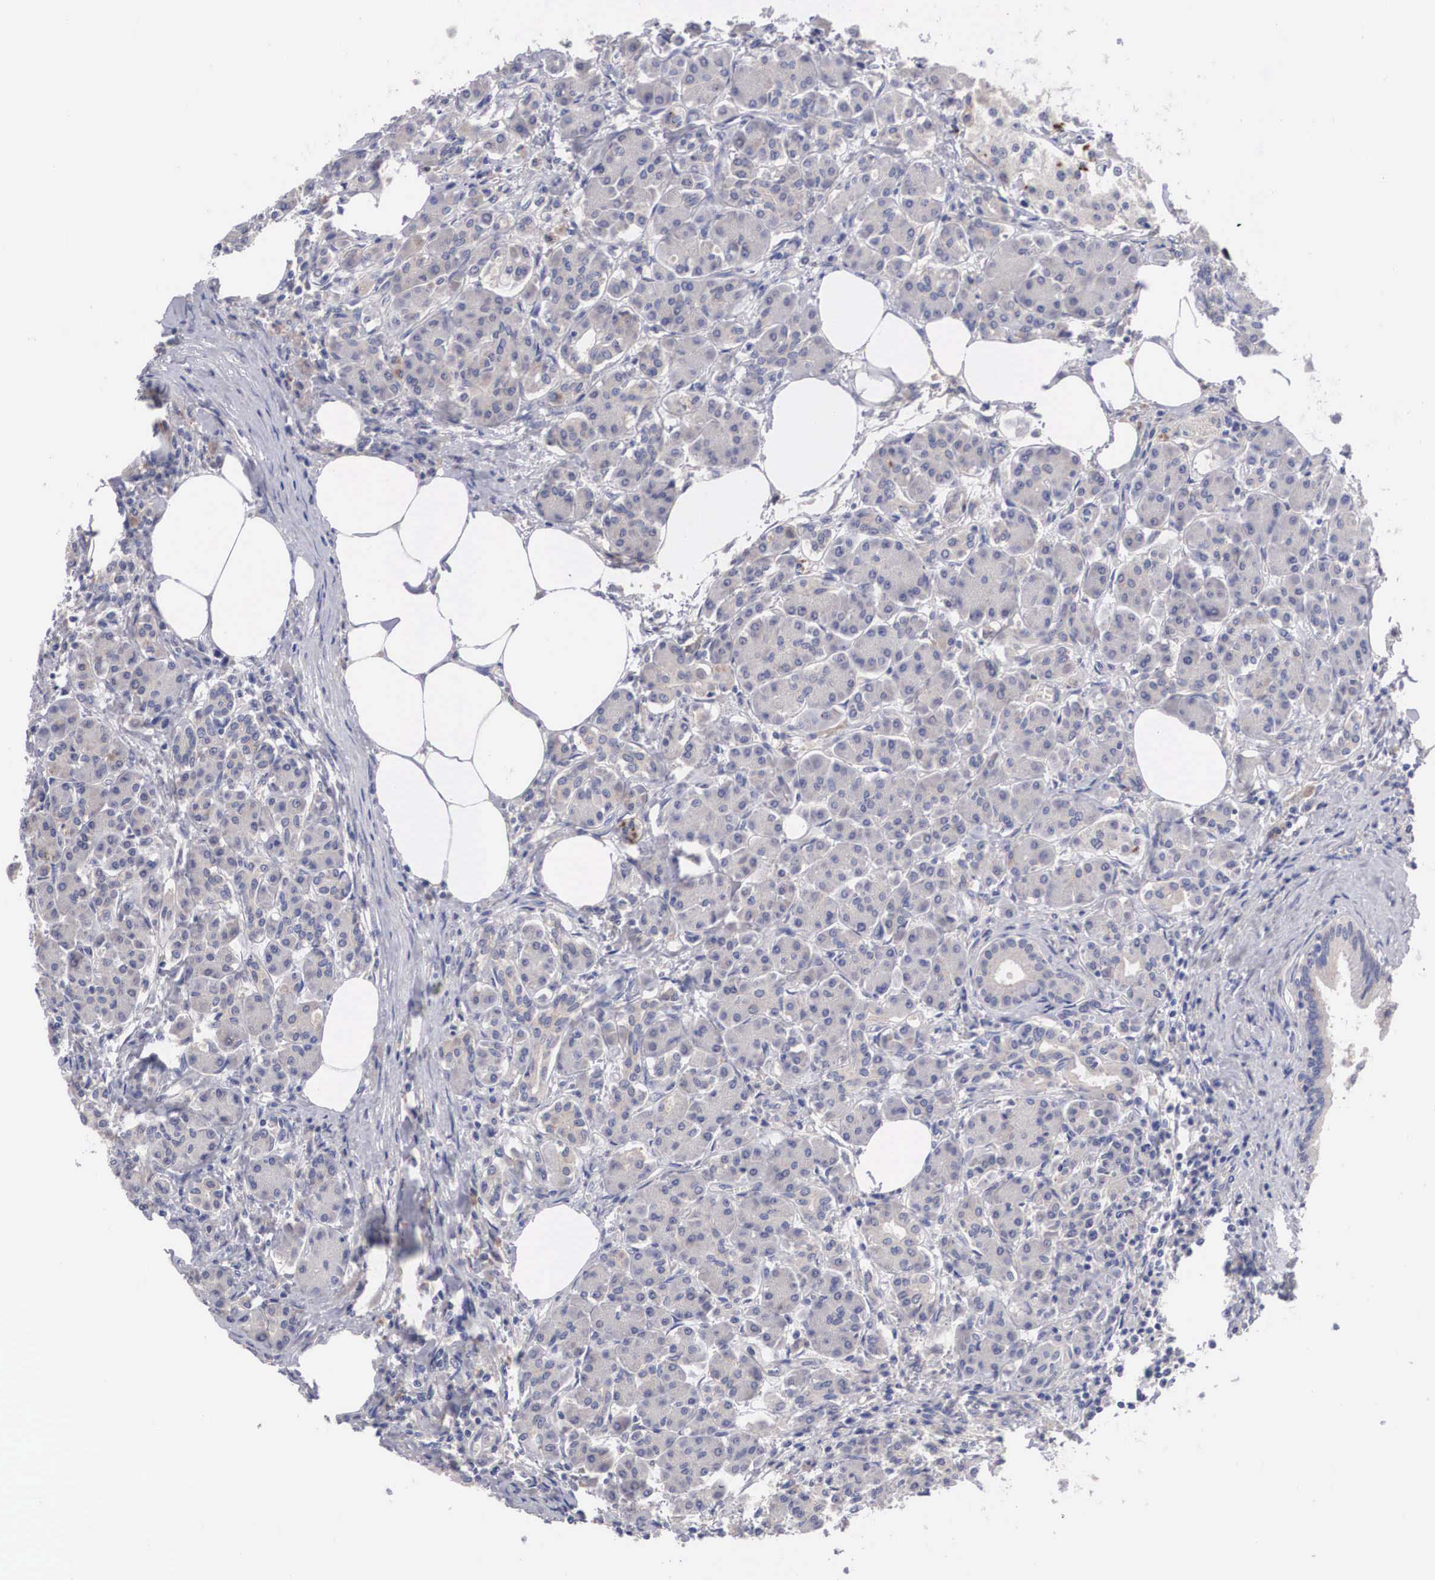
{"staining": {"intensity": "weak", "quantity": ">75%", "location": "cytoplasmic/membranous"}, "tissue": "pancreas", "cell_type": "Exocrine glandular cells", "image_type": "normal", "snomed": [{"axis": "morphology", "description": "Normal tissue, NOS"}, {"axis": "topography", "description": "Pancreas"}], "caption": "This photomicrograph demonstrates normal pancreas stained with immunohistochemistry (IHC) to label a protein in brown. The cytoplasmic/membranous of exocrine glandular cells show weak positivity for the protein. Nuclei are counter-stained blue.", "gene": "ABHD4", "patient": {"sex": "female", "age": 73}}